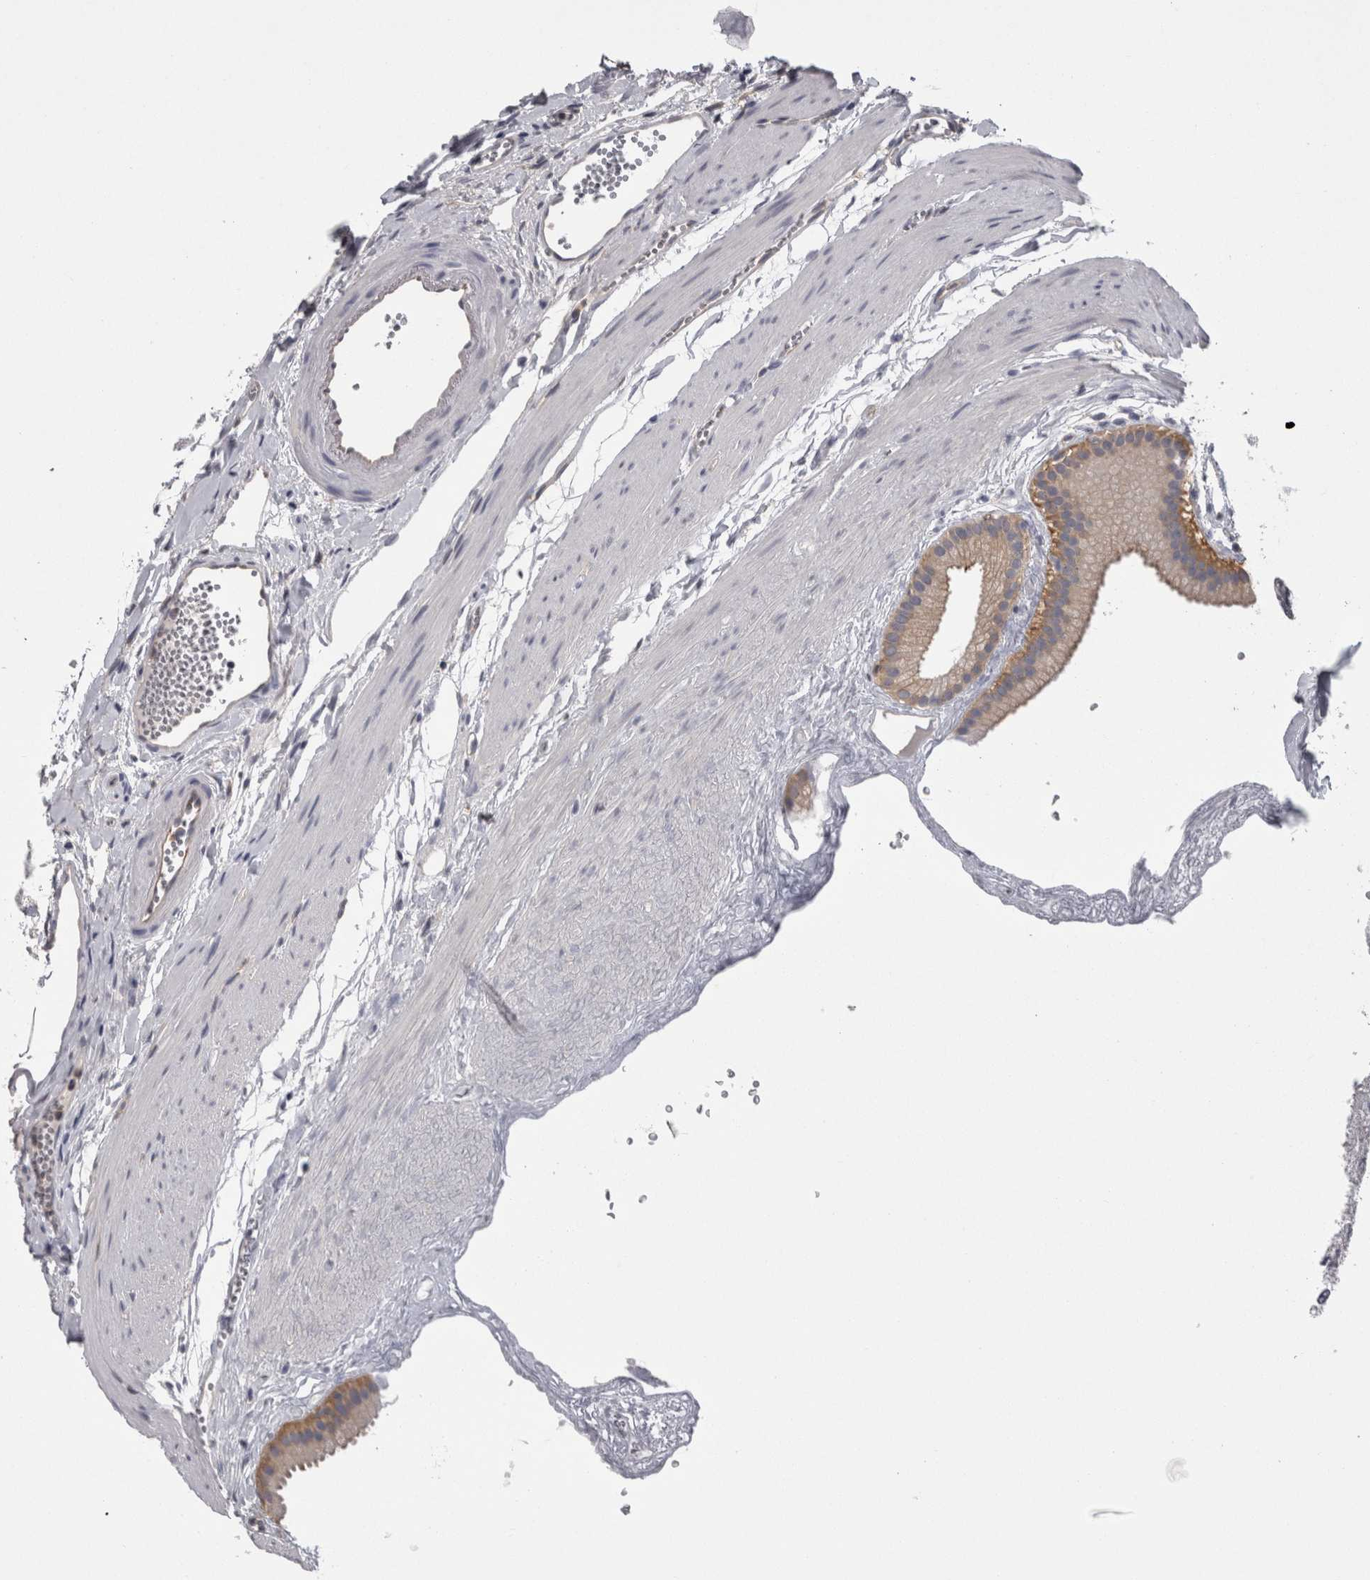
{"staining": {"intensity": "moderate", "quantity": "25%-75%", "location": "cytoplasmic/membranous"}, "tissue": "gallbladder", "cell_type": "Glandular cells", "image_type": "normal", "snomed": [{"axis": "morphology", "description": "Normal tissue, NOS"}, {"axis": "topography", "description": "Gallbladder"}], "caption": "Protein staining reveals moderate cytoplasmic/membranous staining in approximately 25%-75% of glandular cells in benign gallbladder. Ihc stains the protein of interest in brown and the nuclei are stained blue.", "gene": "LYZL6", "patient": {"sex": "female", "age": 64}}